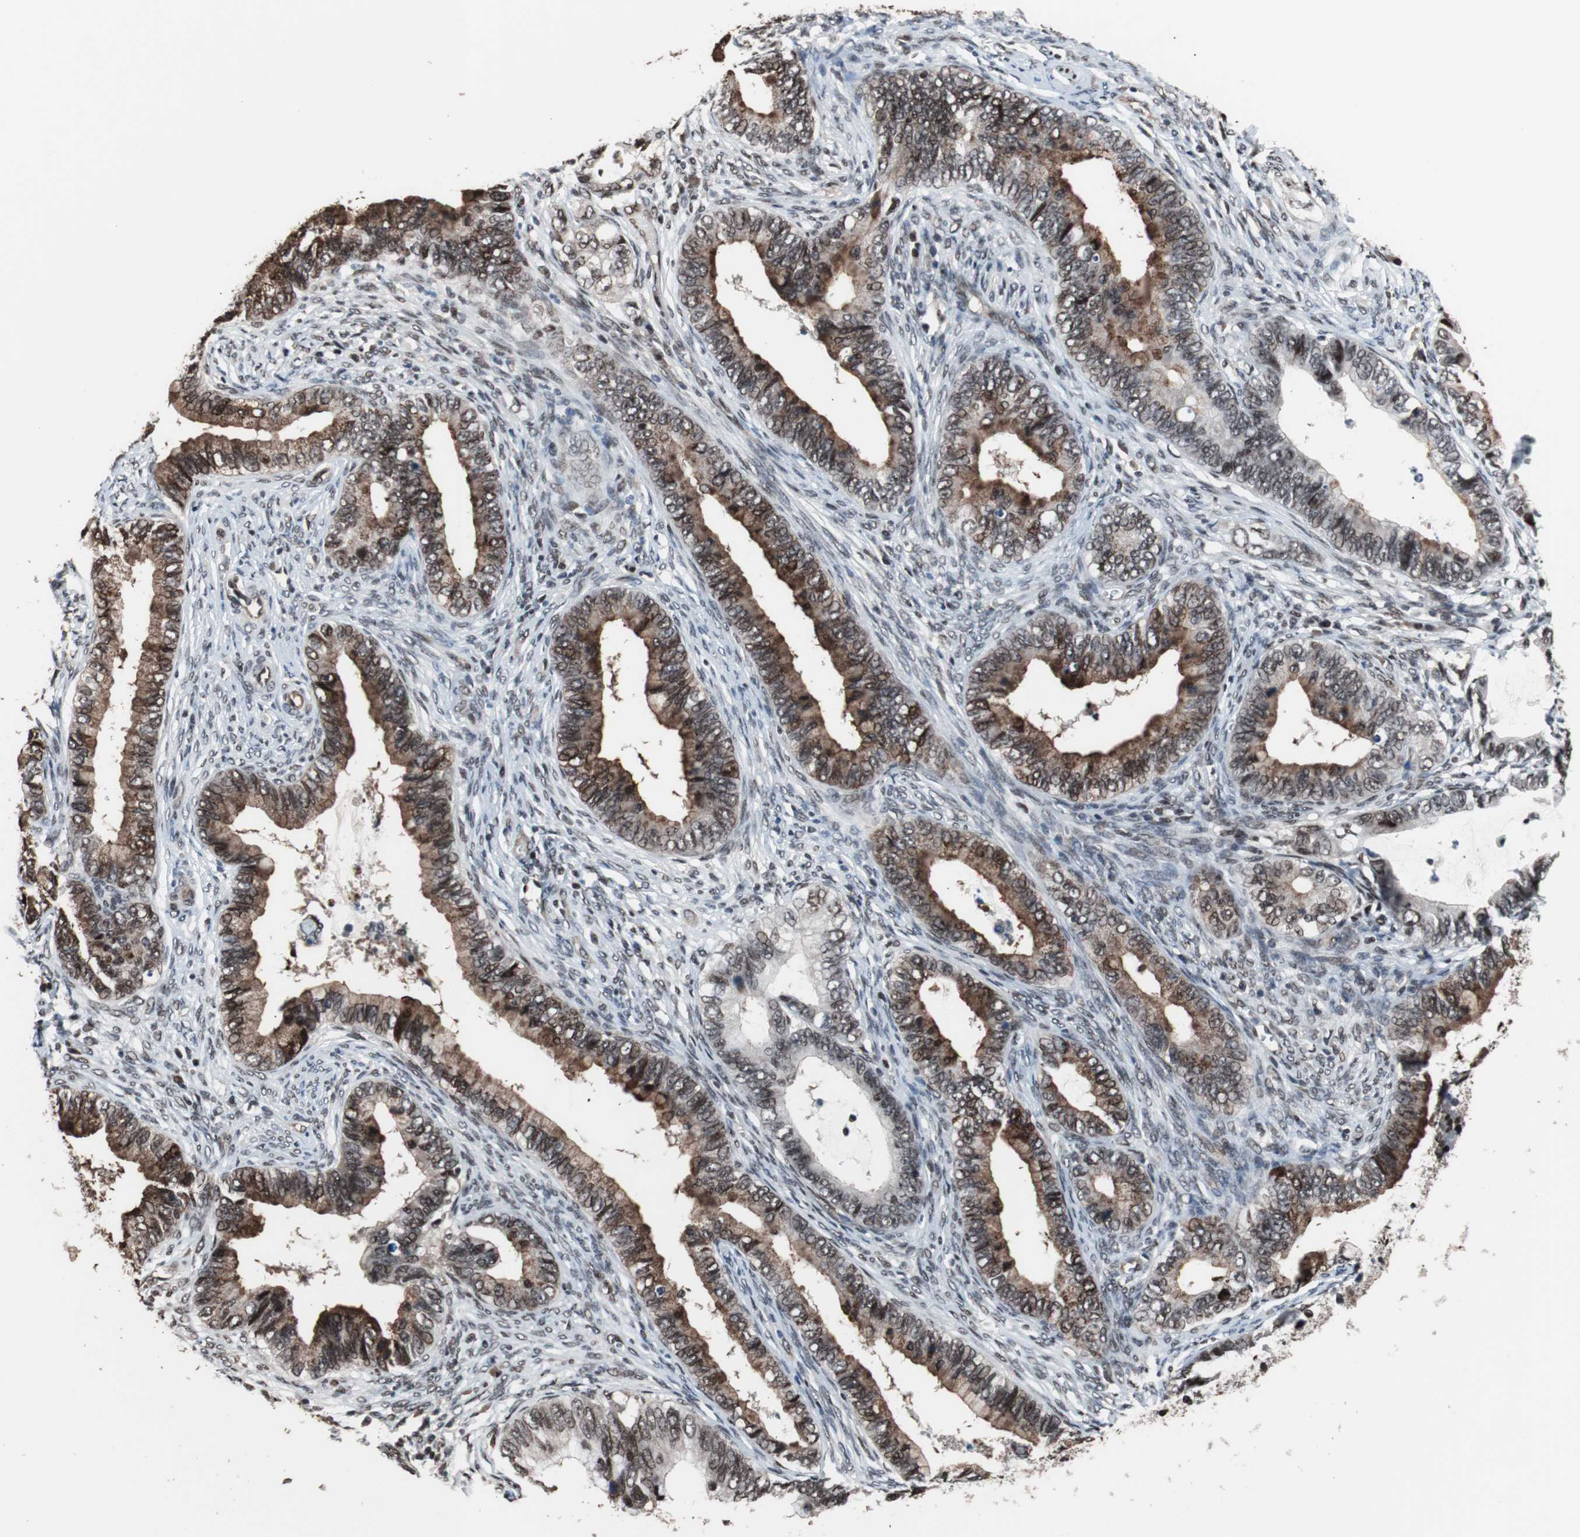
{"staining": {"intensity": "moderate", "quantity": "25%-75%", "location": "cytoplasmic/membranous,nuclear"}, "tissue": "cervical cancer", "cell_type": "Tumor cells", "image_type": "cancer", "snomed": [{"axis": "morphology", "description": "Adenocarcinoma, NOS"}, {"axis": "topography", "description": "Cervix"}], "caption": "Human cervical cancer stained with a protein marker demonstrates moderate staining in tumor cells.", "gene": "POGZ", "patient": {"sex": "female", "age": 44}}